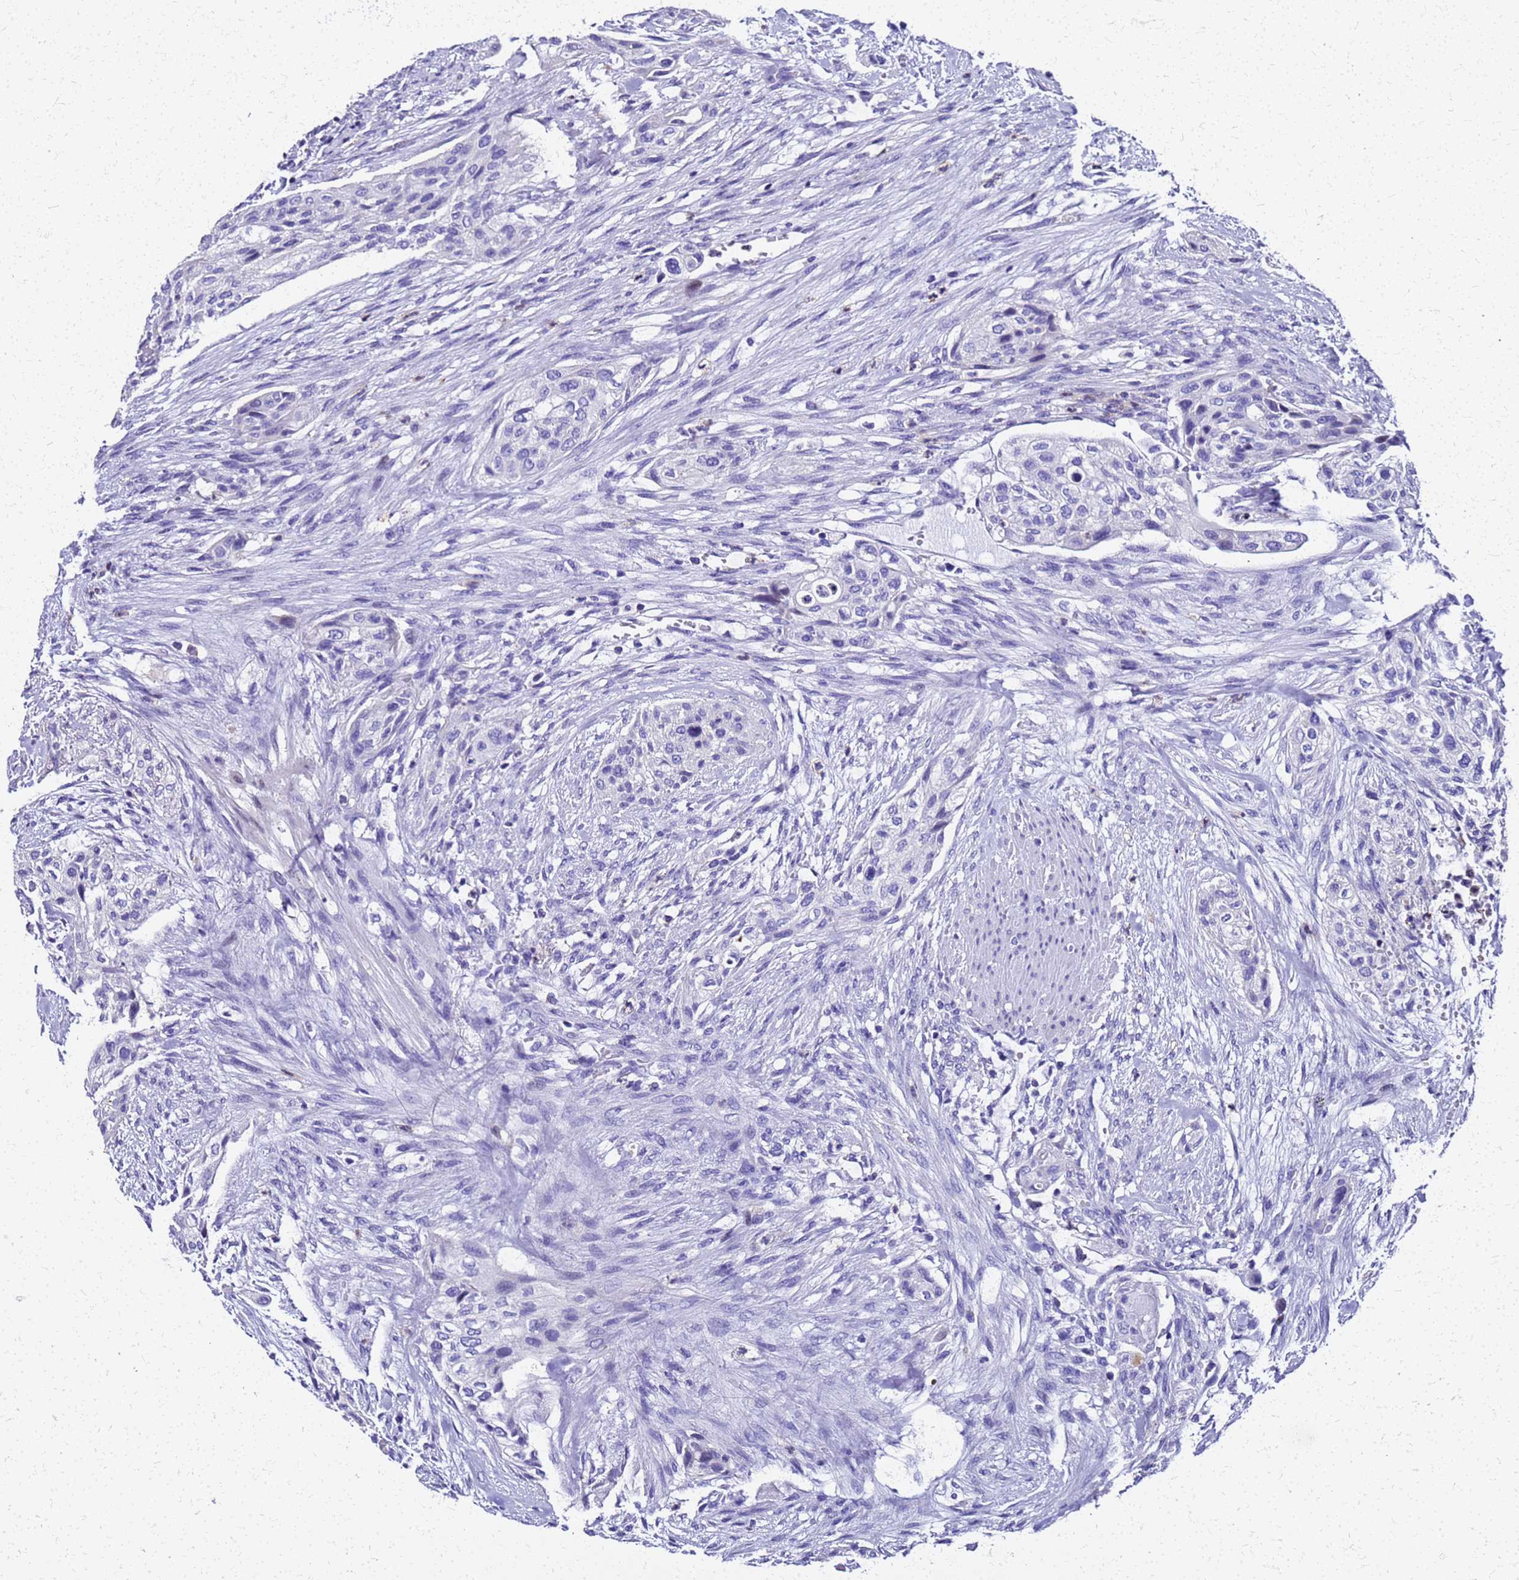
{"staining": {"intensity": "negative", "quantity": "none", "location": "none"}, "tissue": "urothelial cancer", "cell_type": "Tumor cells", "image_type": "cancer", "snomed": [{"axis": "morphology", "description": "Urothelial carcinoma, High grade"}, {"axis": "topography", "description": "Urinary bladder"}], "caption": "This is a micrograph of immunohistochemistry (IHC) staining of high-grade urothelial carcinoma, which shows no expression in tumor cells.", "gene": "SMIM21", "patient": {"sex": "male", "age": 35}}